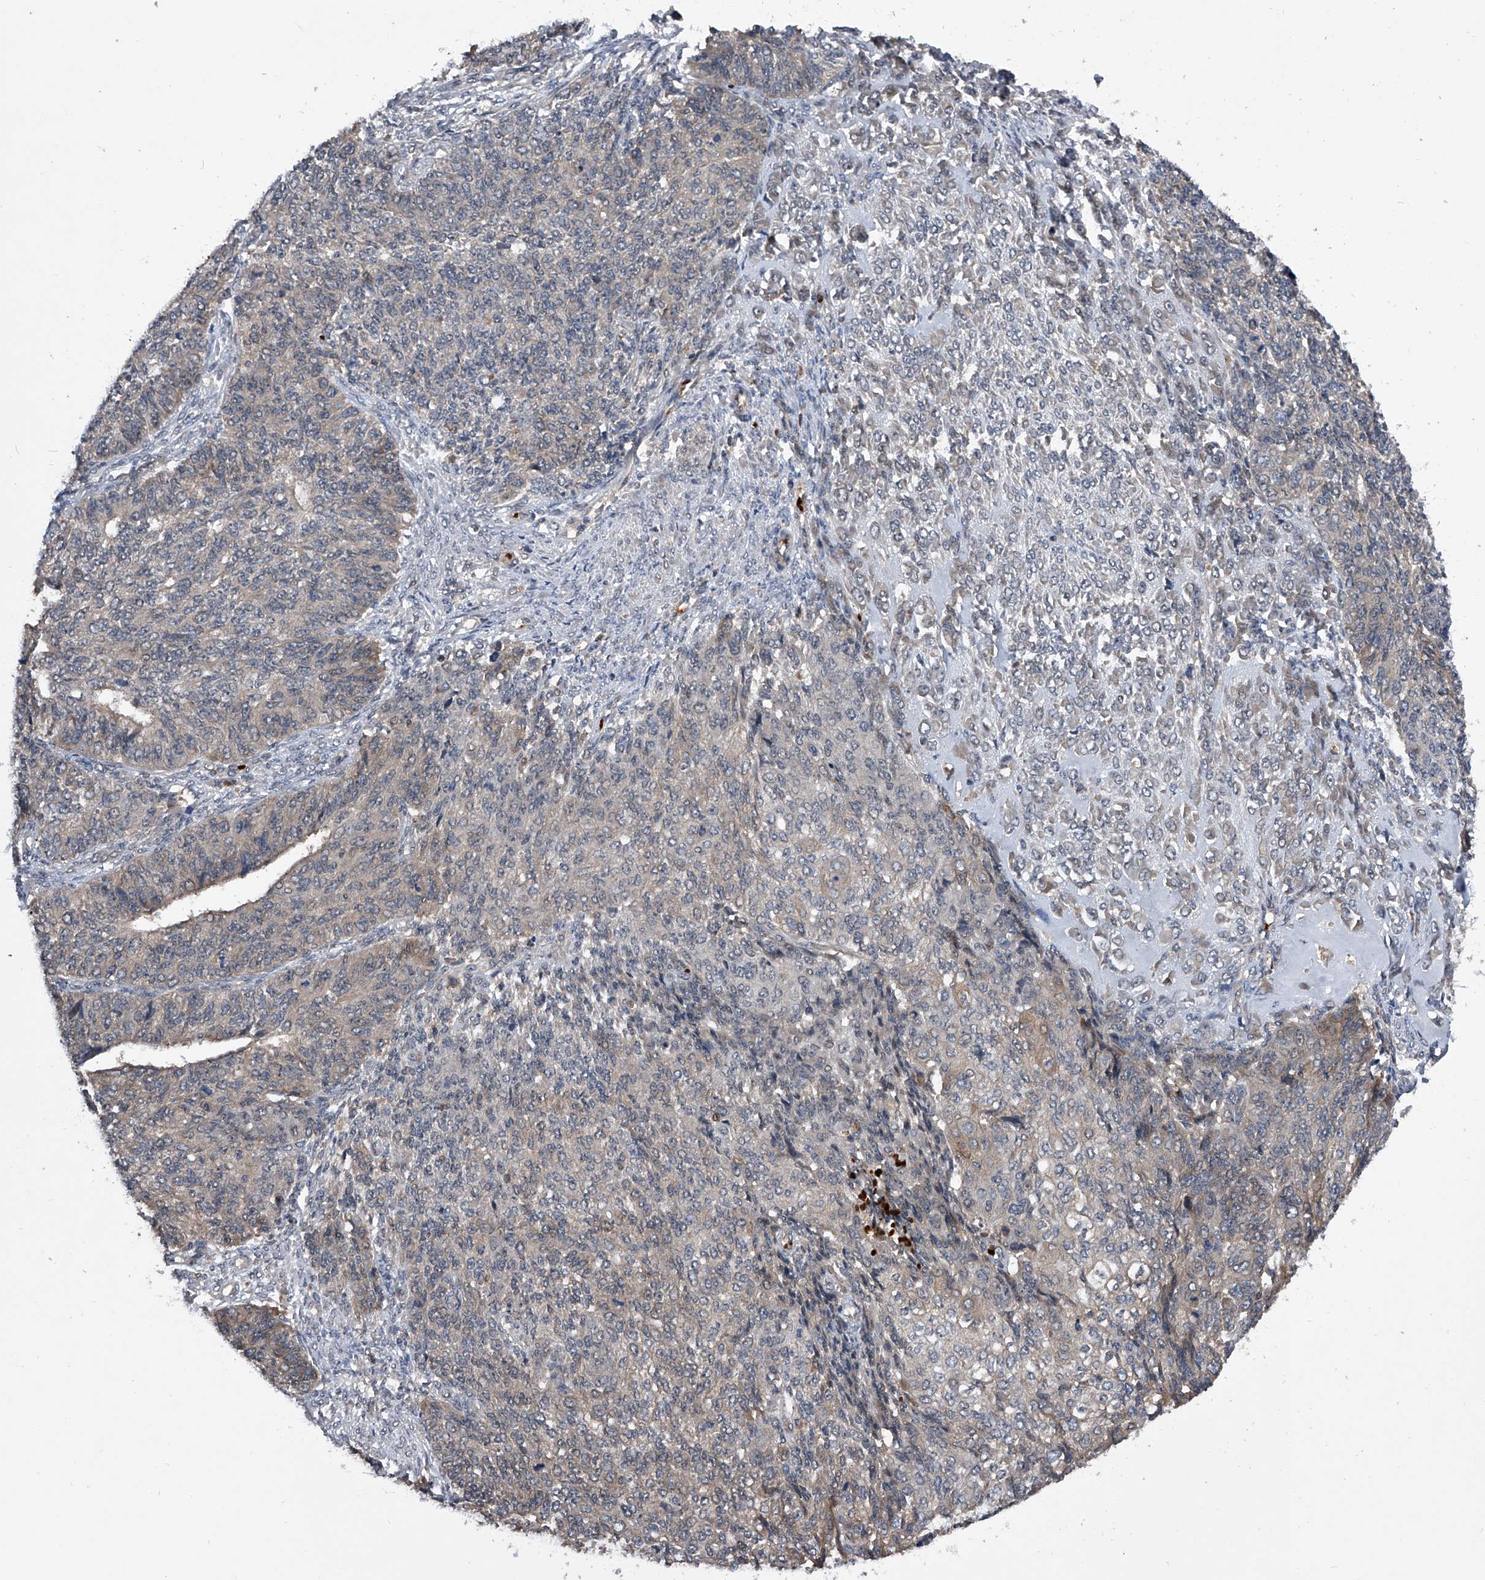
{"staining": {"intensity": "weak", "quantity": "<25%", "location": "cytoplasmic/membranous"}, "tissue": "endometrial cancer", "cell_type": "Tumor cells", "image_type": "cancer", "snomed": [{"axis": "morphology", "description": "Adenocarcinoma, NOS"}, {"axis": "topography", "description": "Endometrium"}], "caption": "The IHC micrograph has no significant positivity in tumor cells of adenocarcinoma (endometrial) tissue.", "gene": "ZNF30", "patient": {"sex": "female", "age": 32}}